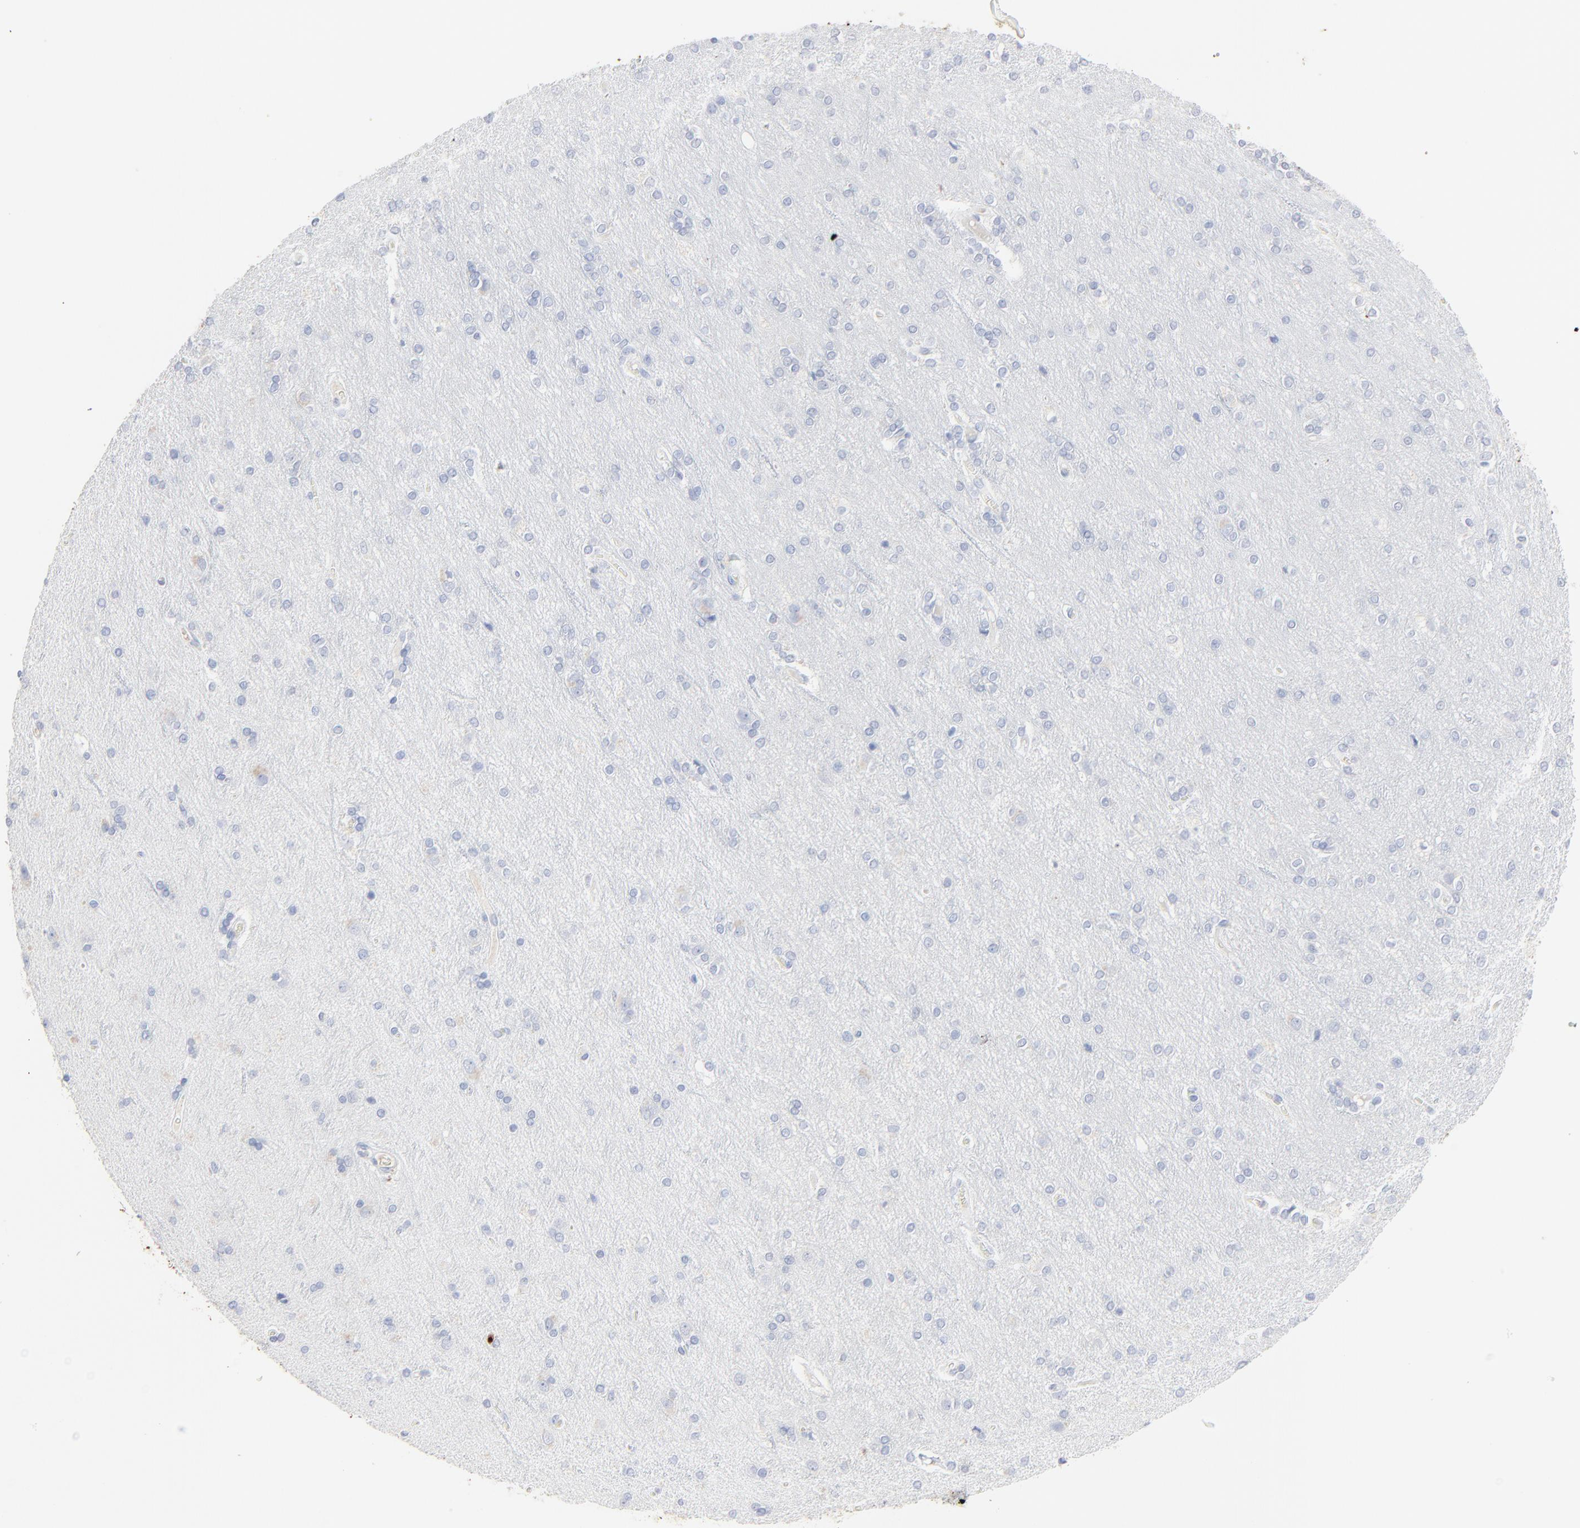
{"staining": {"intensity": "negative", "quantity": "none", "location": "none"}, "tissue": "cerebral cortex", "cell_type": "Endothelial cells", "image_type": "normal", "snomed": [{"axis": "morphology", "description": "Normal tissue, NOS"}, {"axis": "topography", "description": "Cerebral cortex"}], "caption": "The photomicrograph displays no staining of endothelial cells in benign cerebral cortex.", "gene": "LCN2", "patient": {"sex": "female", "age": 54}}